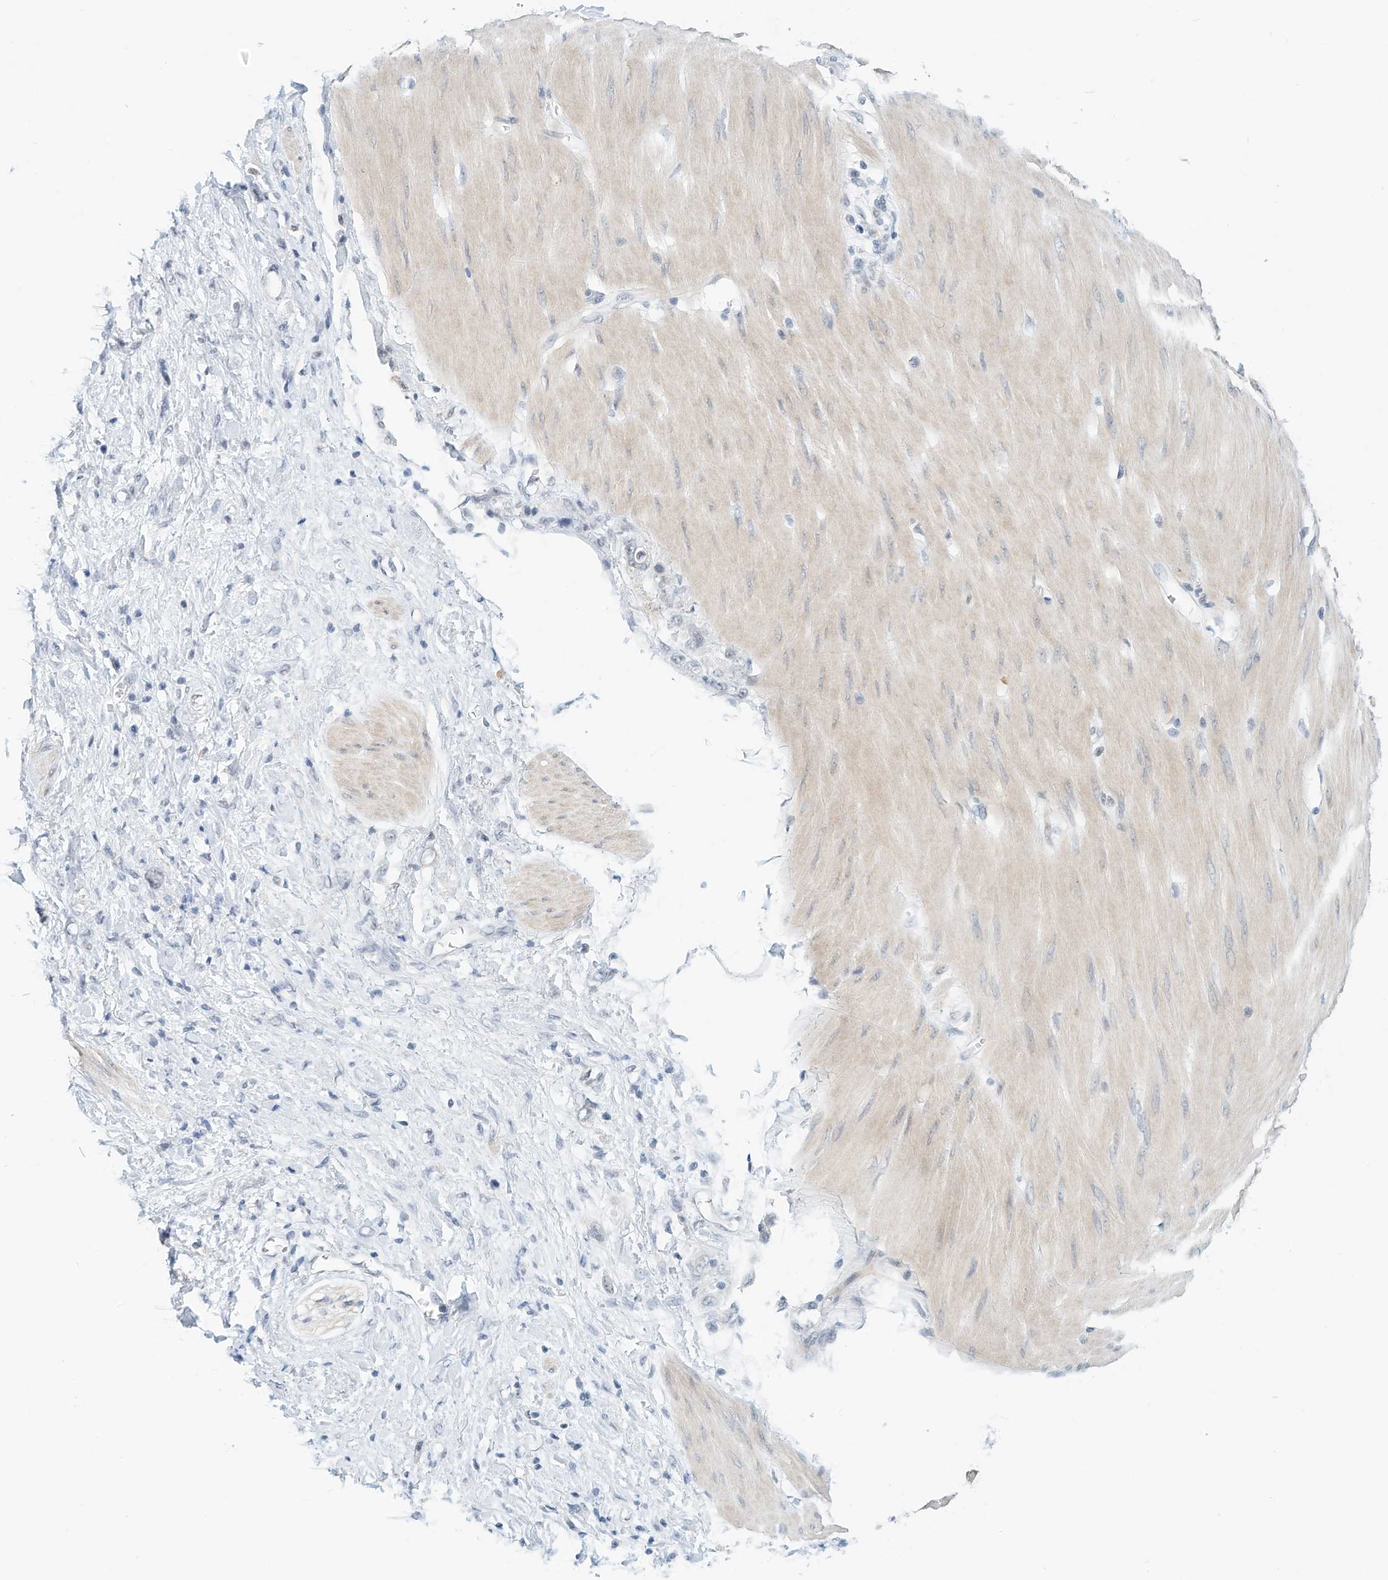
{"staining": {"intensity": "negative", "quantity": "none", "location": "none"}, "tissue": "stomach cancer", "cell_type": "Tumor cells", "image_type": "cancer", "snomed": [{"axis": "morphology", "description": "Adenocarcinoma, NOS"}, {"axis": "topography", "description": "Stomach"}], "caption": "Tumor cells show no significant protein positivity in stomach adenocarcinoma.", "gene": "ARHGAP28", "patient": {"sex": "female", "age": 76}}